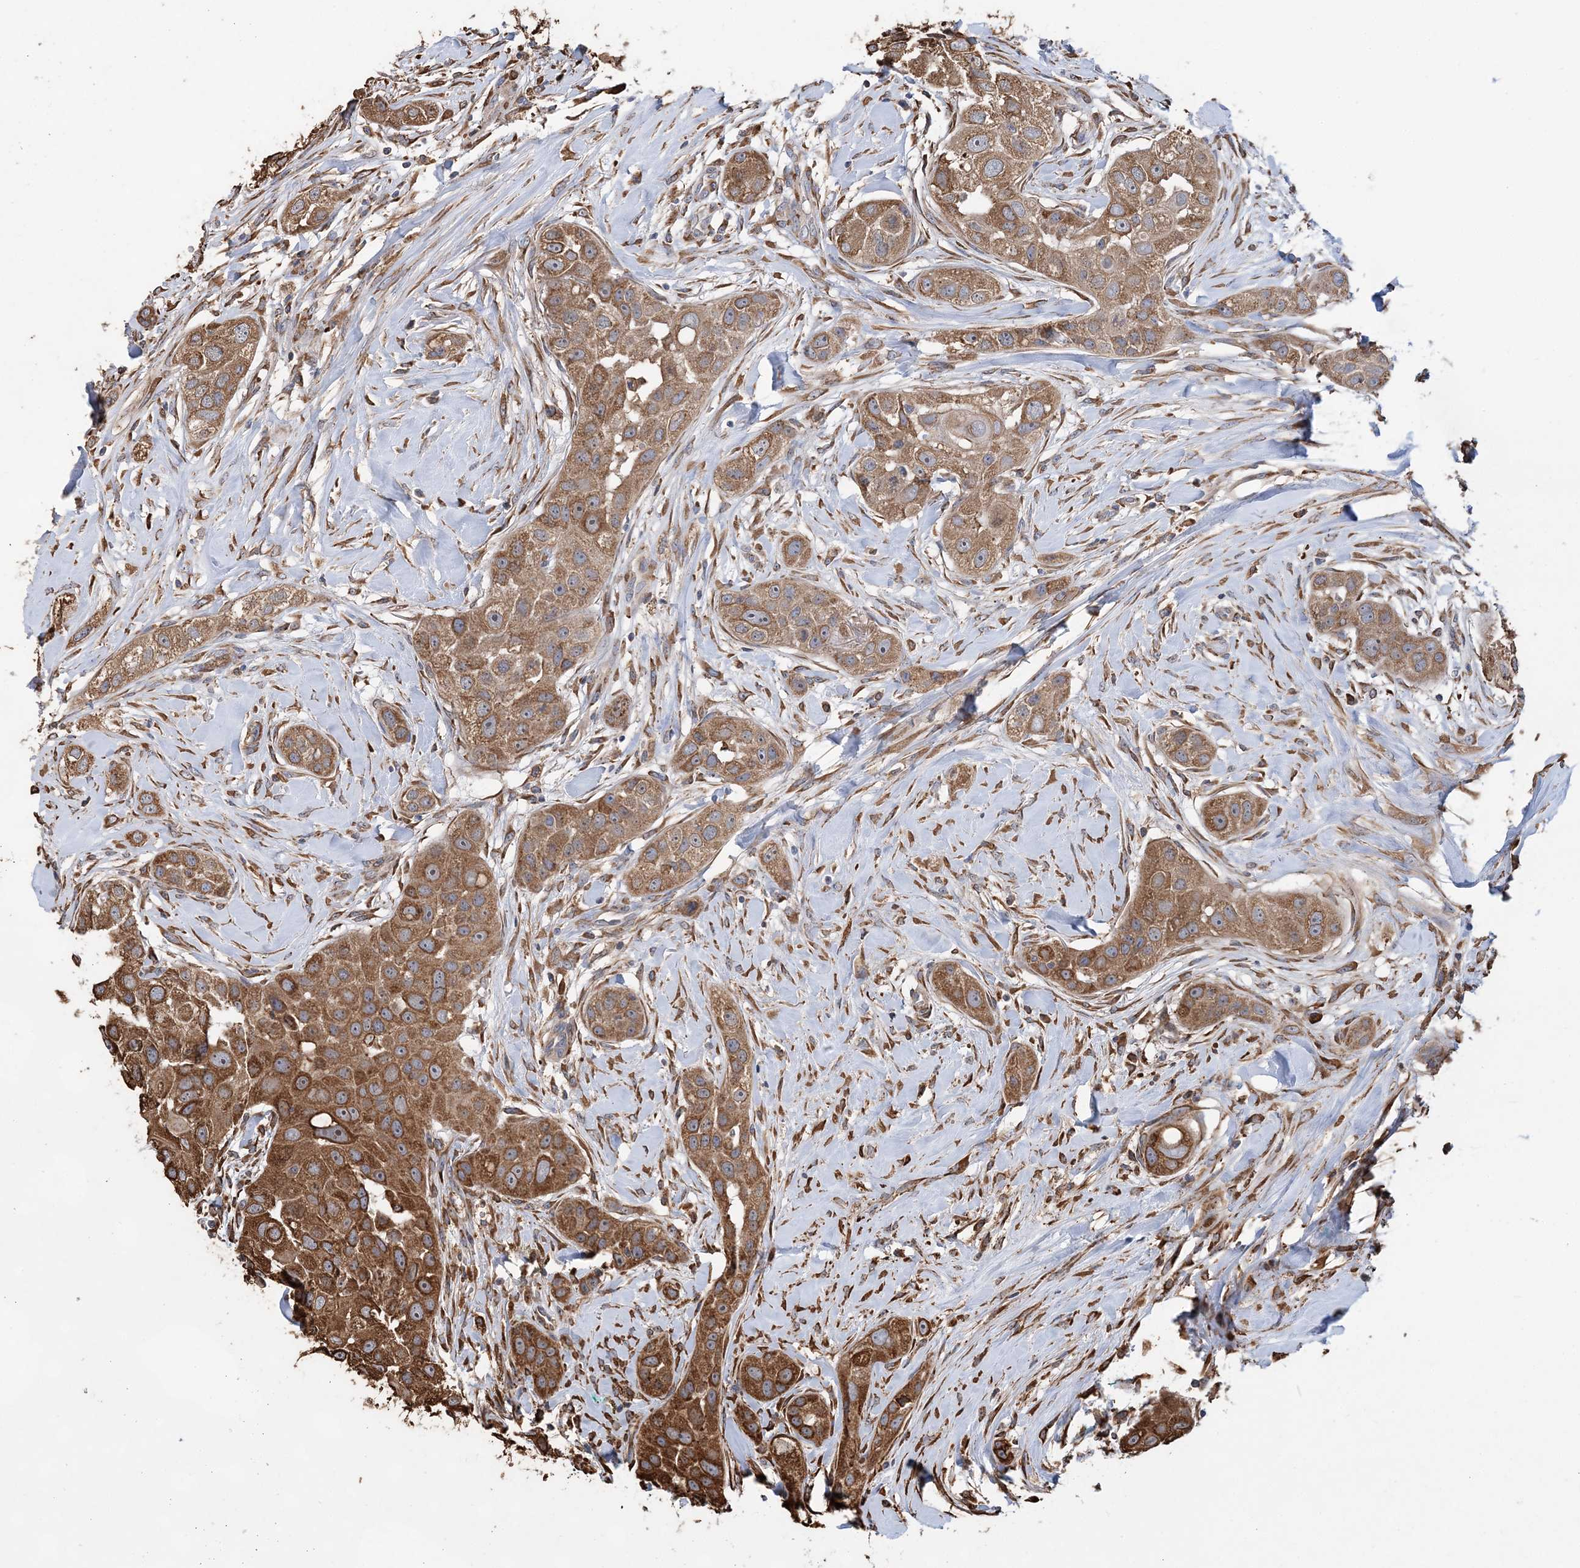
{"staining": {"intensity": "moderate", "quantity": ">75%", "location": "cytoplasmic/membranous"}, "tissue": "head and neck cancer", "cell_type": "Tumor cells", "image_type": "cancer", "snomed": [{"axis": "morphology", "description": "Normal tissue, NOS"}, {"axis": "morphology", "description": "Squamous cell carcinoma, NOS"}, {"axis": "topography", "description": "Skeletal muscle"}, {"axis": "topography", "description": "Head-Neck"}], "caption": "IHC micrograph of human head and neck cancer (squamous cell carcinoma) stained for a protein (brown), which exhibits medium levels of moderate cytoplasmic/membranous positivity in about >75% of tumor cells.", "gene": "WDR12", "patient": {"sex": "male", "age": 51}}